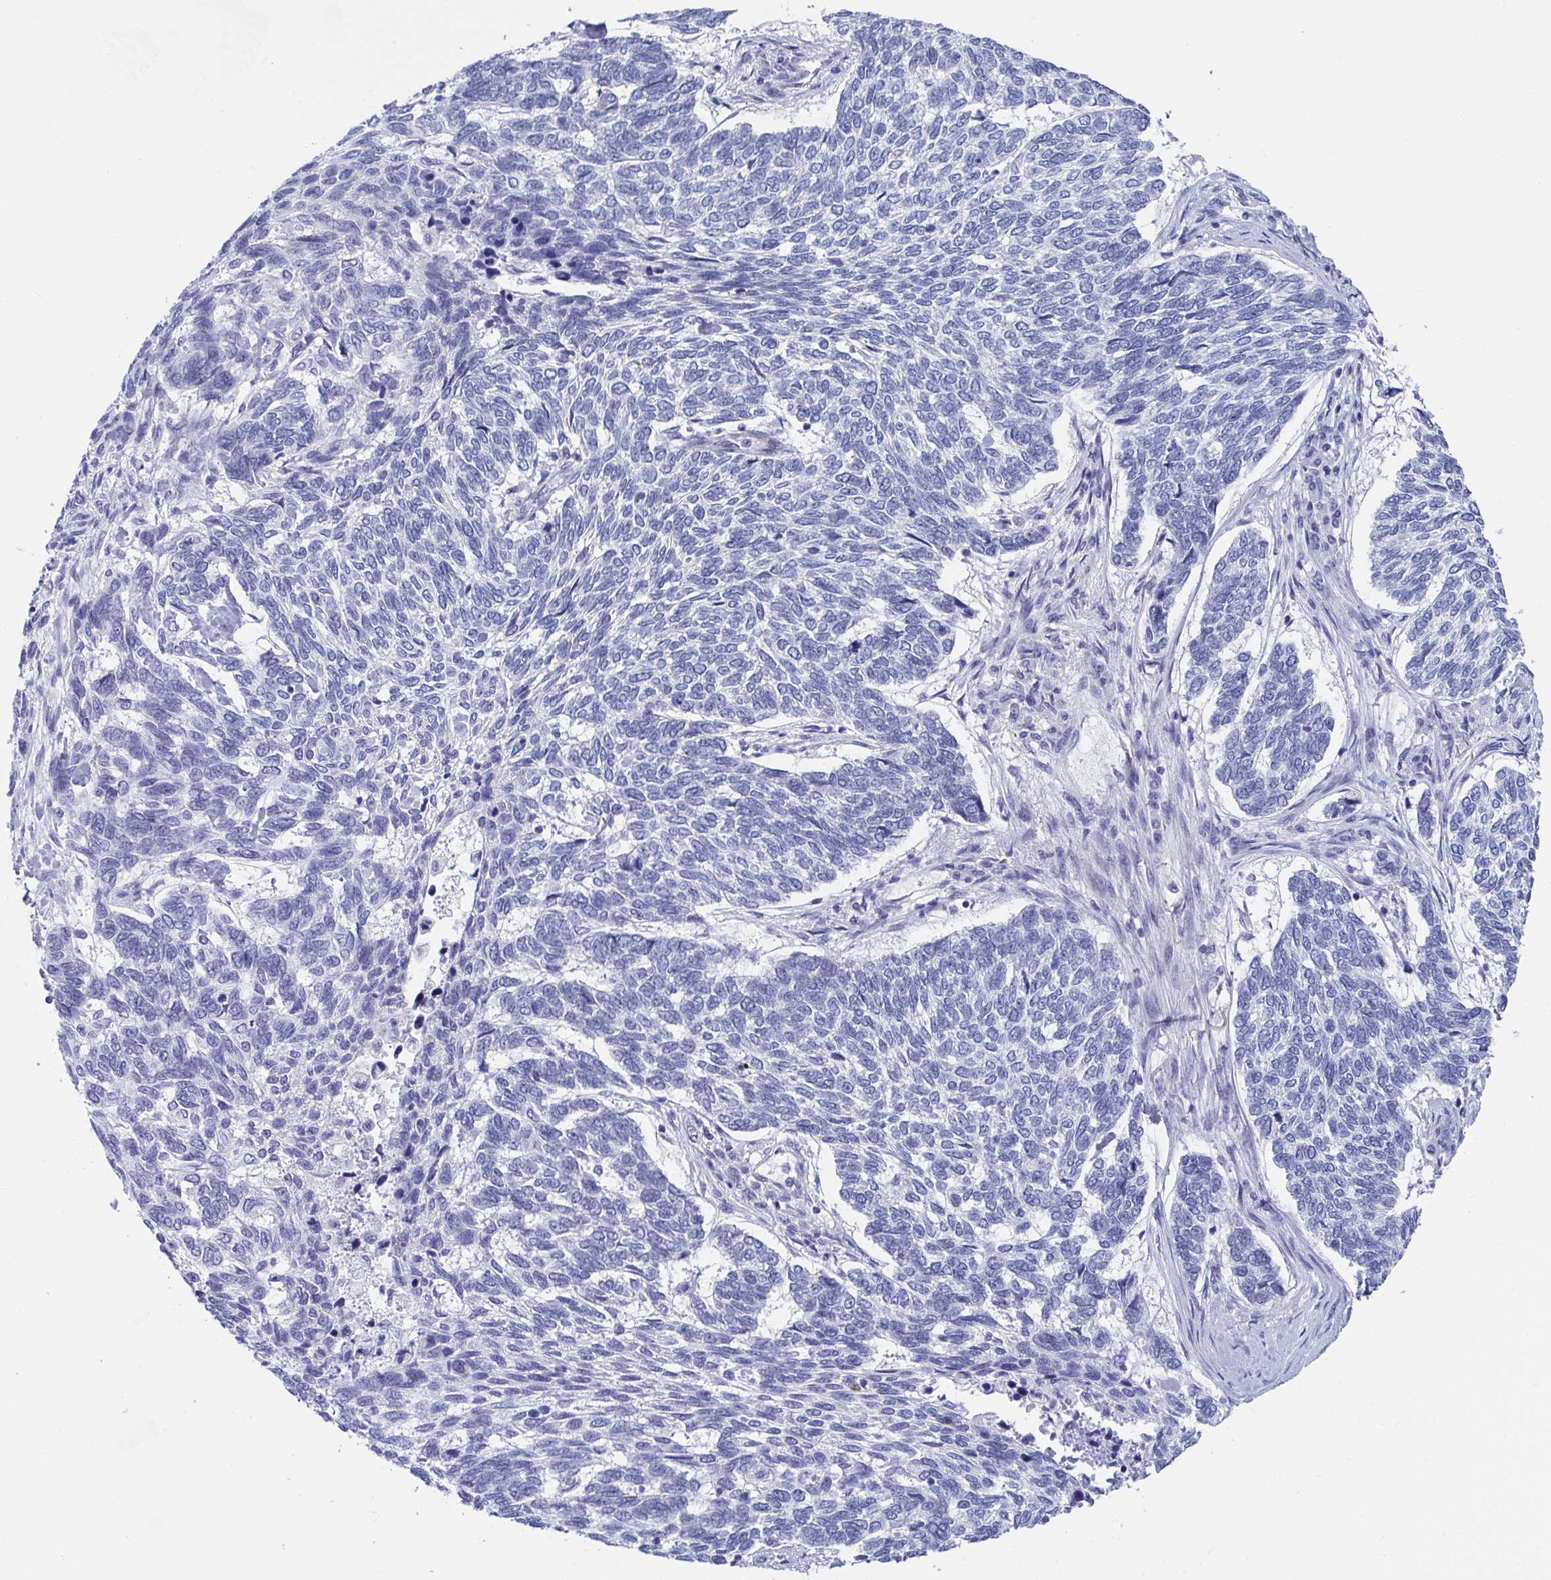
{"staining": {"intensity": "negative", "quantity": "none", "location": "none"}, "tissue": "skin cancer", "cell_type": "Tumor cells", "image_type": "cancer", "snomed": [{"axis": "morphology", "description": "Basal cell carcinoma"}, {"axis": "topography", "description": "Skin"}], "caption": "Tumor cells show no significant positivity in skin cancer.", "gene": "DAOA", "patient": {"sex": "female", "age": 65}}